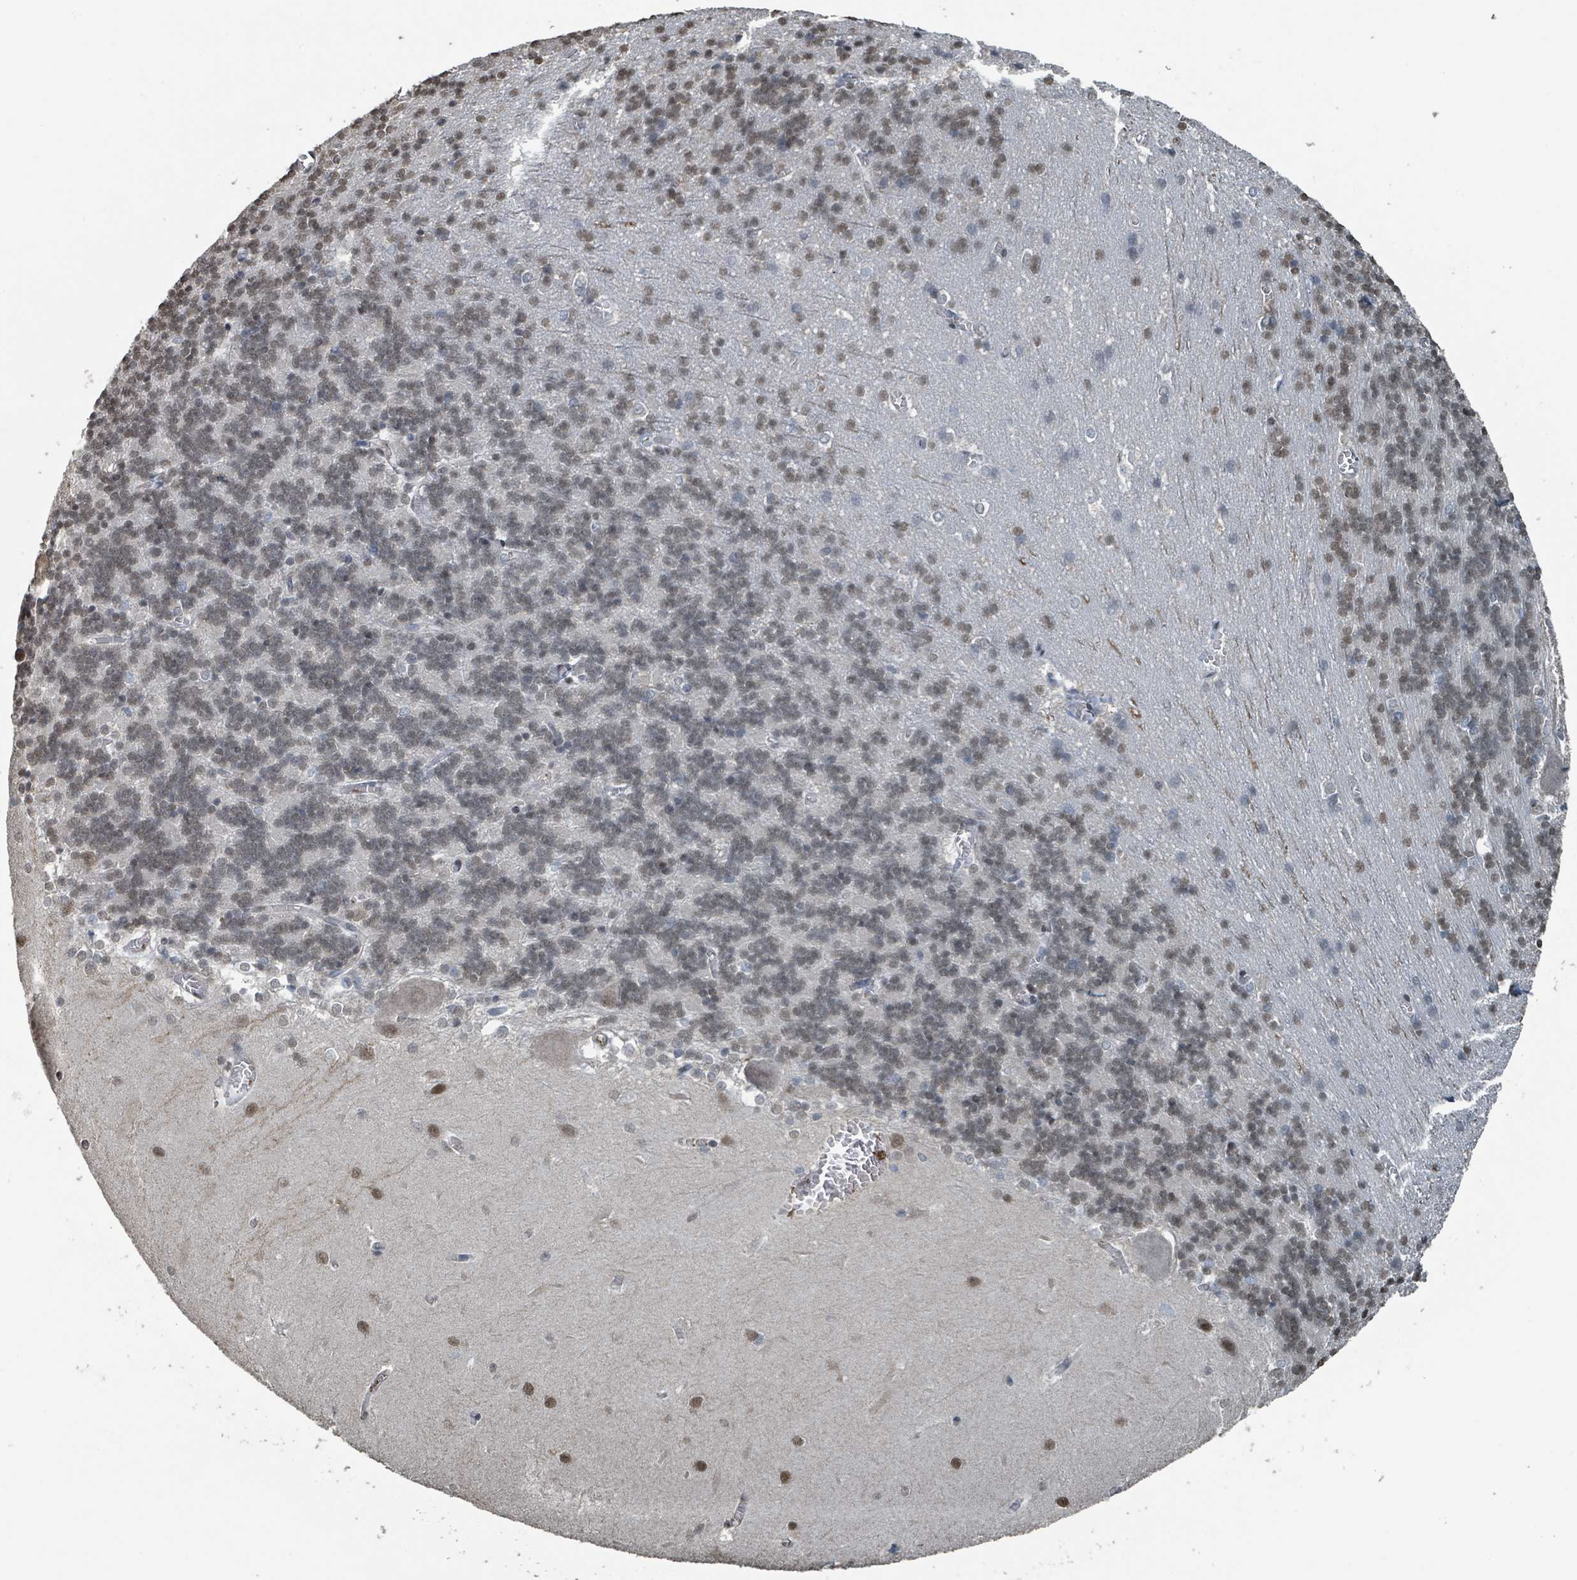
{"staining": {"intensity": "weak", "quantity": ">75%", "location": "nuclear"}, "tissue": "cerebellum", "cell_type": "Cells in granular layer", "image_type": "normal", "snomed": [{"axis": "morphology", "description": "Normal tissue, NOS"}, {"axis": "topography", "description": "Cerebellum"}], "caption": "This histopathology image shows IHC staining of unremarkable human cerebellum, with low weak nuclear expression in about >75% of cells in granular layer.", "gene": "PHIP", "patient": {"sex": "male", "age": 37}}